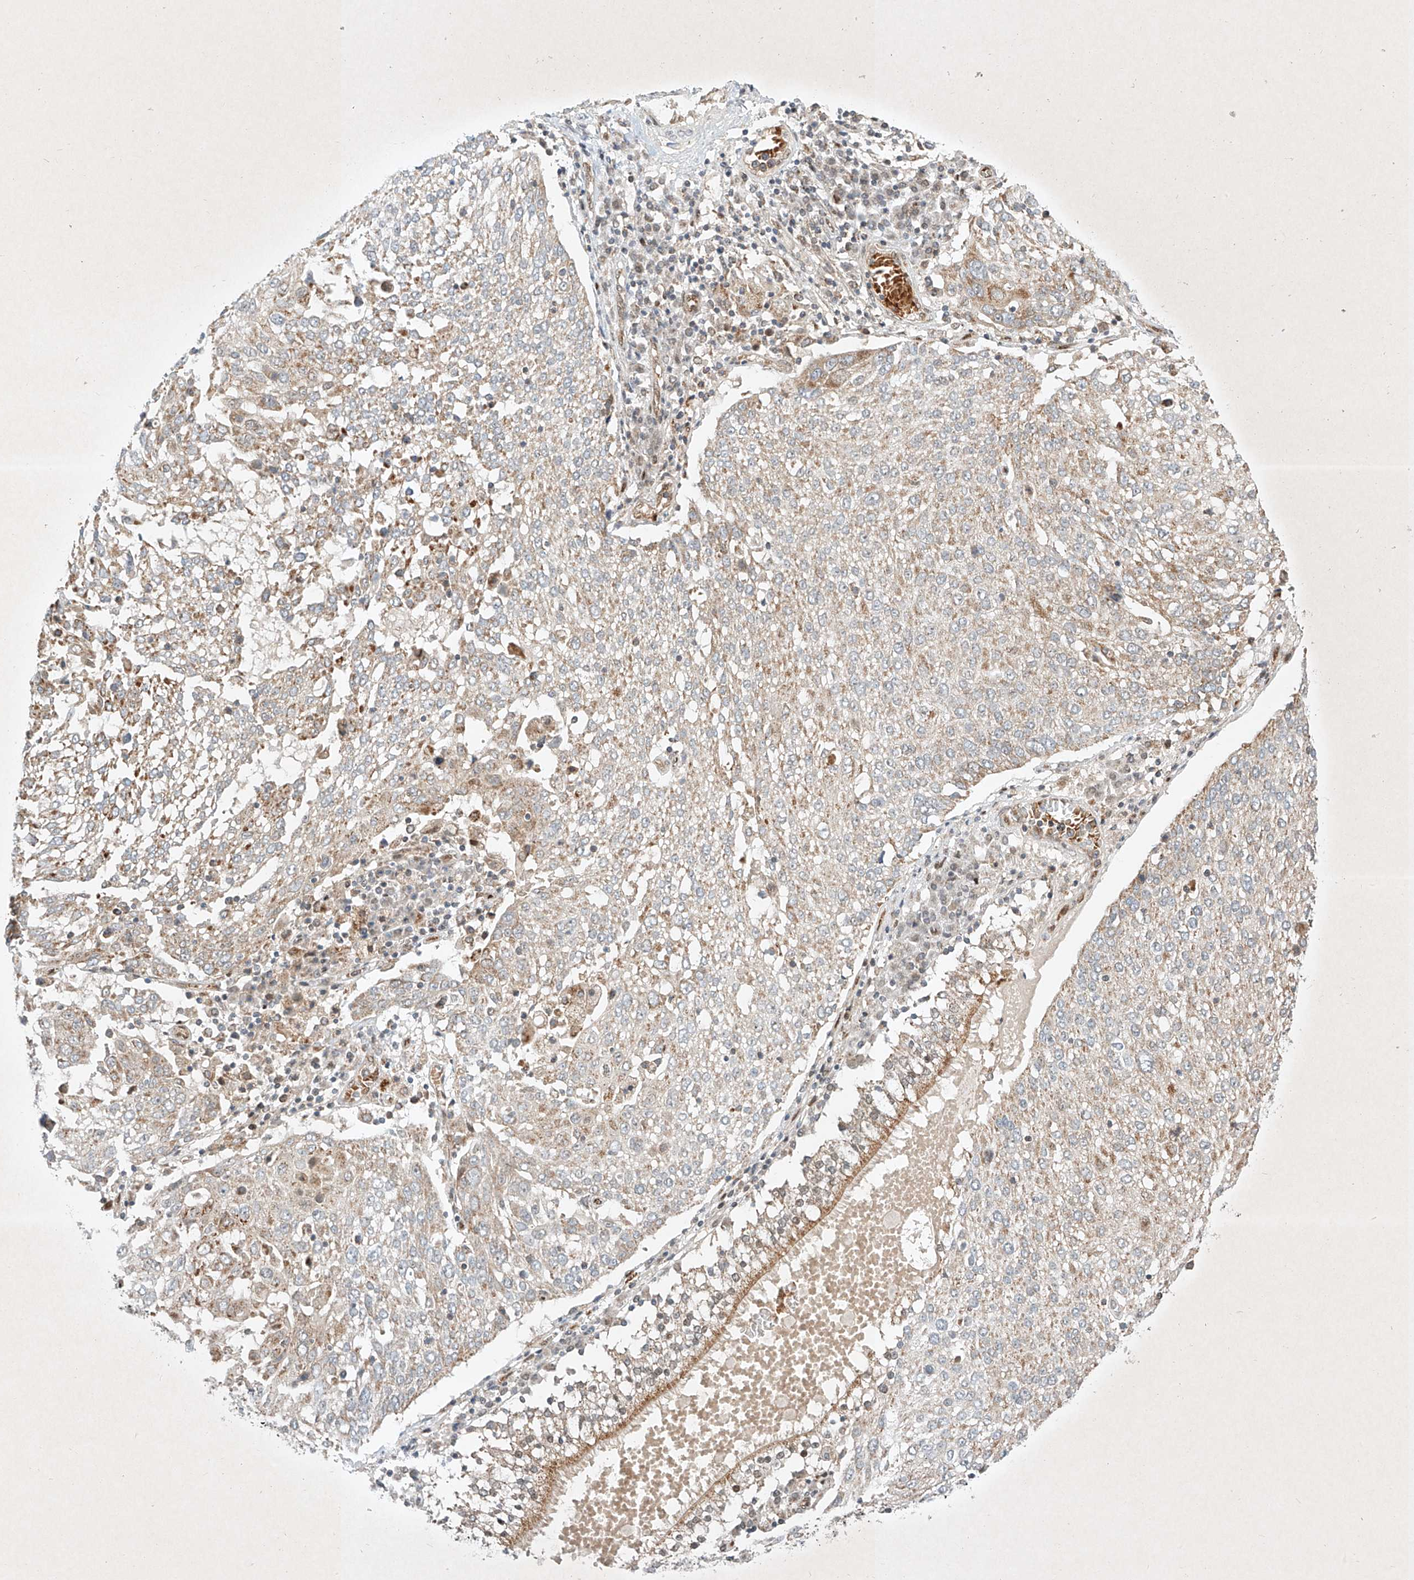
{"staining": {"intensity": "weak", "quantity": "25%-75%", "location": "cytoplasmic/membranous"}, "tissue": "lung cancer", "cell_type": "Tumor cells", "image_type": "cancer", "snomed": [{"axis": "morphology", "description": "Squamous cell carcinoma, NOS"}, {"axis": "topography", "description": "Lung"}], "caption": "There is low levels of weak cytoplasmic/membranous staining in tumor cells of lung squamous cell carcinoma, as demonstrated by immunohistochemical staining (brown color).", "gene": "EPG5", "patient": {"sex": "male", "age": 65}}